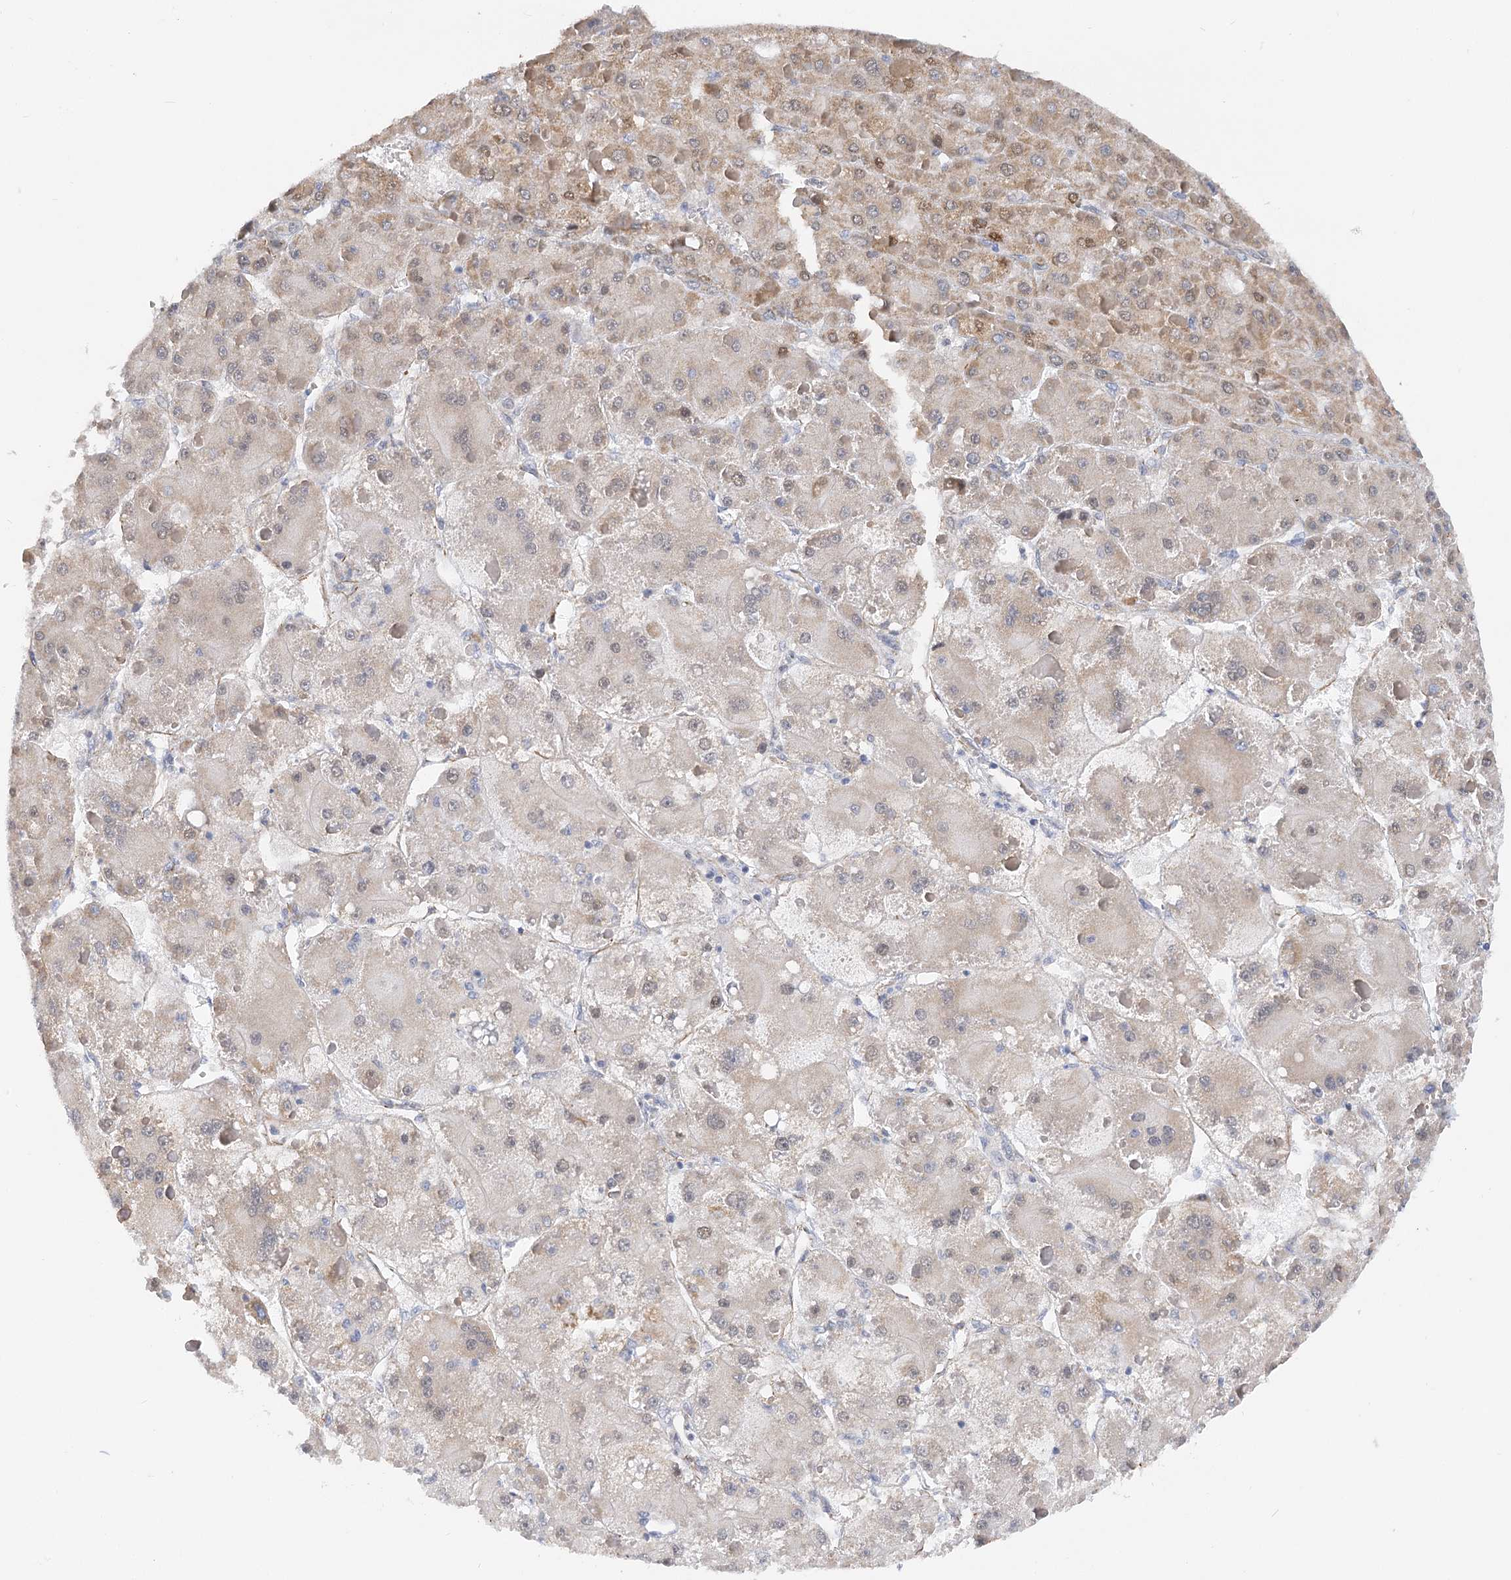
{"staining": {"intensity": "moderate", "quantity": "25%-75%", "location": "cytoplasmic/membranous,nuclear"}, "tissue": "liver cancer", "cell_type": "Tumor cells", "image_type": "cancer", "snomed": [{"axis": "morphology", "description": "Carcinoma, Hepatocellular, NOS"}, {"axis": "topography", "description": "Liver"}], "caption": "An immunohistochemistry histopathology image of neoplastic tissue is shown. Protein staining in brown shows moderate cytoplasmic/membranous and nuclear positivity in hepatocellular carcinoma (liver) within tumor cells. The staining is performed using DAB brown chromogen to label protein expression. The nuclei are counter-stained blue using hematoxylin.", "gene": "NELL2", "patient": {"sex": "female", "age": 73}}